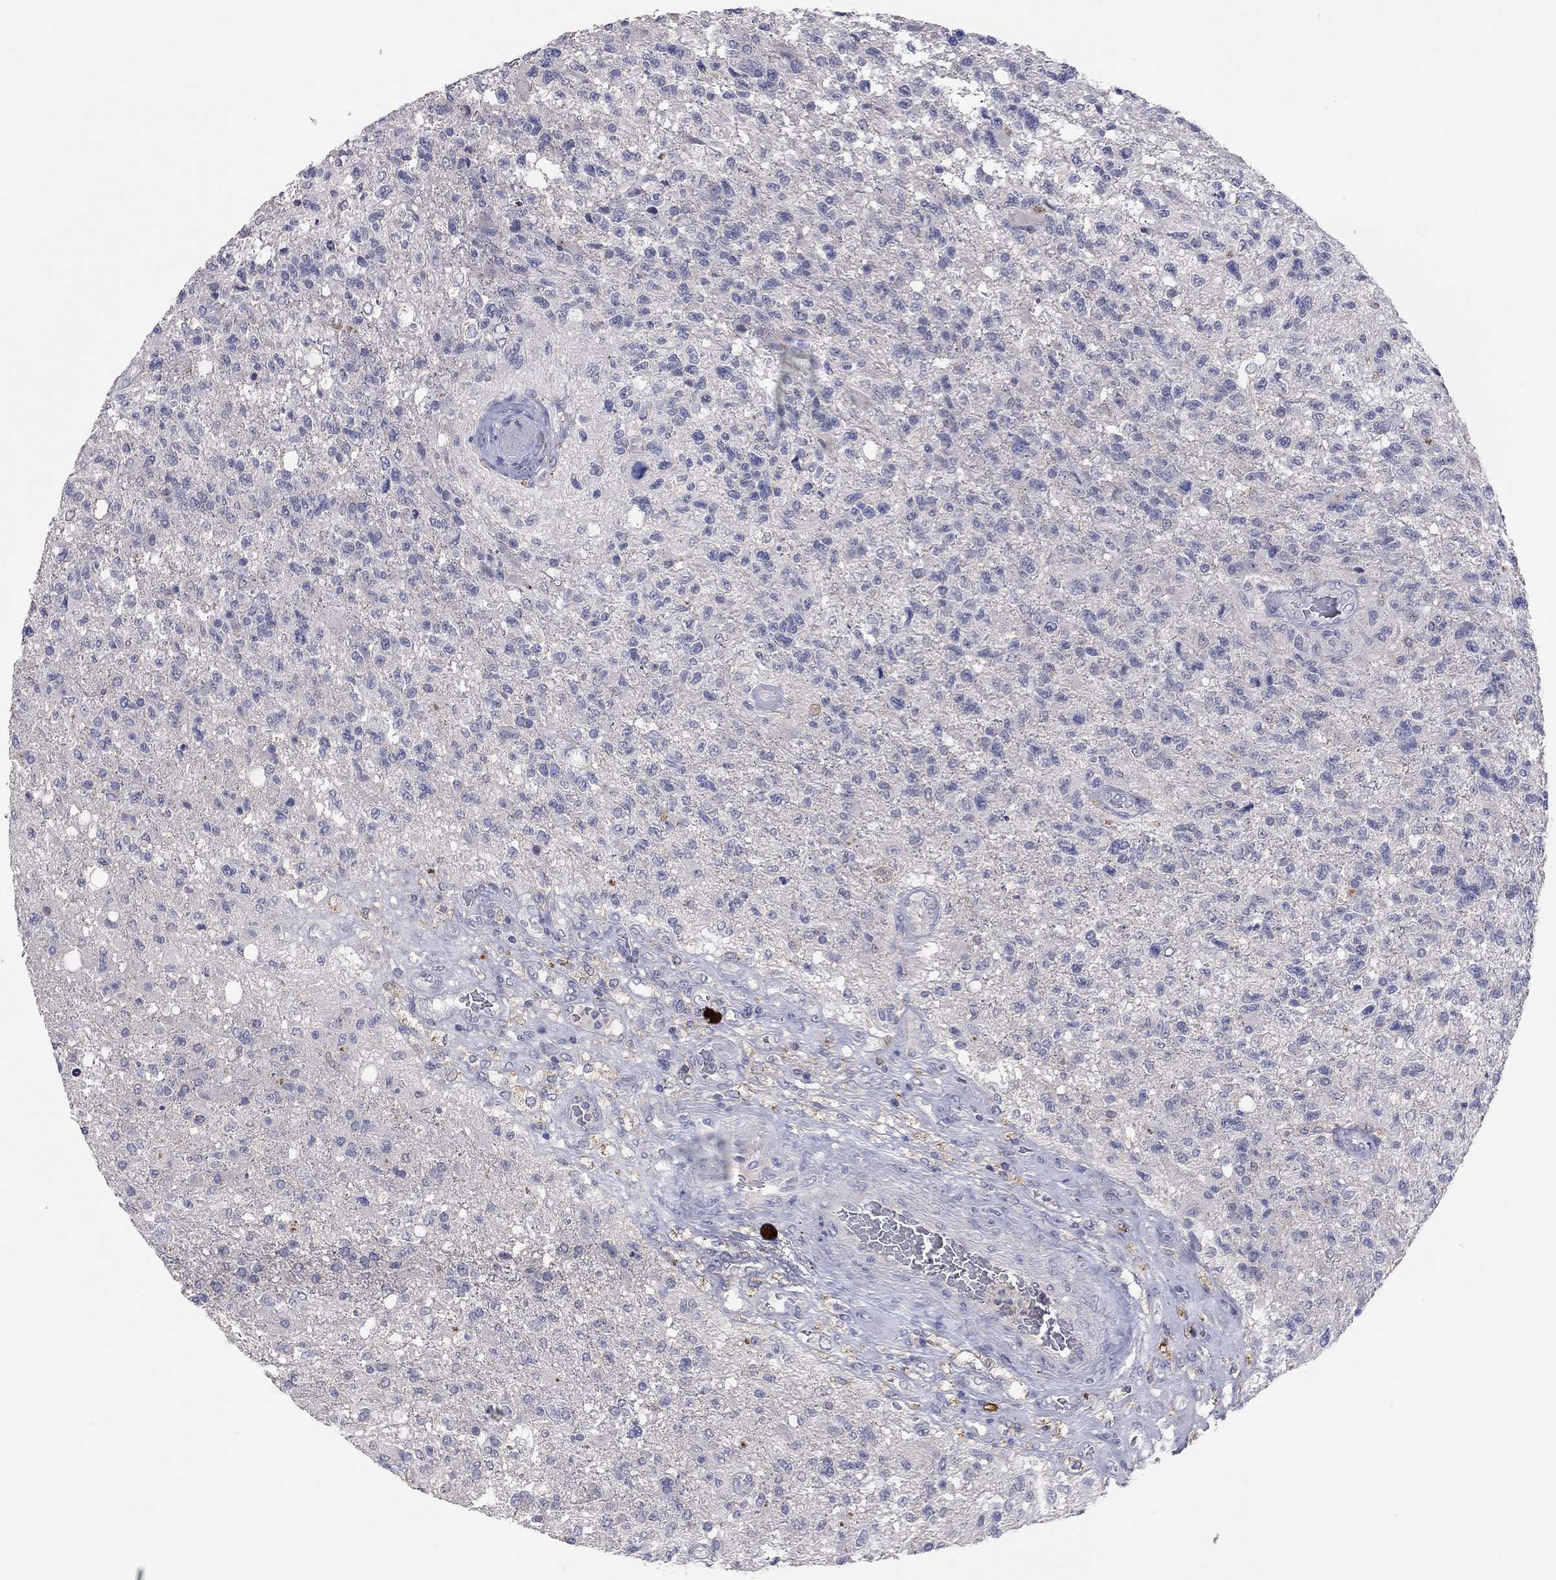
{"staining": {"intensity": "negative", "quantity": "none", "location": "none"}, "tissue": "glioma", "cell_type": "Tumor cells", "image_type": "cancer", "snomed": [{"axis": "morphology", "description": "Glioma, malignant, High grade"}, {"axis": "topography", "description": "Brain"}], "caption": "The photomicrograph displays no significant staining in tumor cells of high-grade glioma (malignant). (Stains: DAB (3,3'-diaminobenzidine) immunohistochemistry (IHC) with hematoxylin counter stain, Microscopy: brightfield microscopy at high magnification).", "gene": "MMP13", "patient": {"sex": "male", "age": 56}}